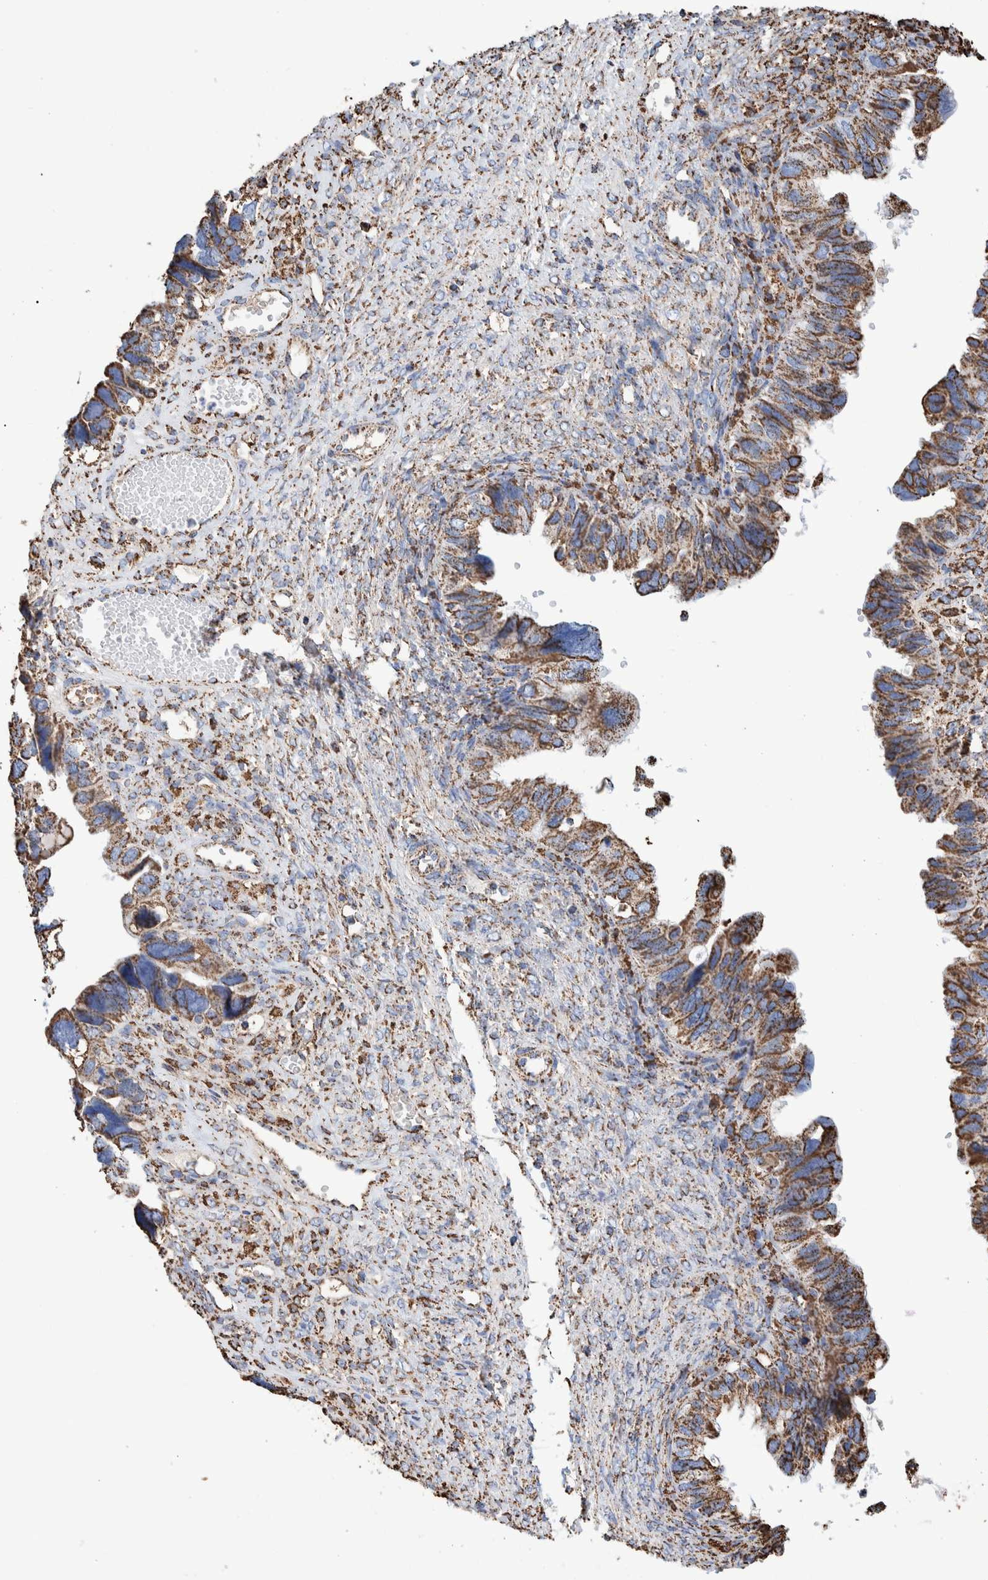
{"staining": {"intensity": "moderate", "quantity": ">75%", "location": "cytoplasmic/membranous"}, "tissue": "ovarian cancer", "cell_type": "Tumor cells", "image_type": "cancer", "snomed": [{"axis": "morphology", "description": "Cystadenocarcinoma, serous, NOS"}, {"axis": "topography", "description": "Ovary"}], "caption": "Ovarian cancer tissue shows moderate cytoplasmic/membranous positivity in approximately >75% of tumor cells, visualized by immunohistochemistry.", "gene": "VPS26C", "patient": {"sex": "female", "age": 79}}